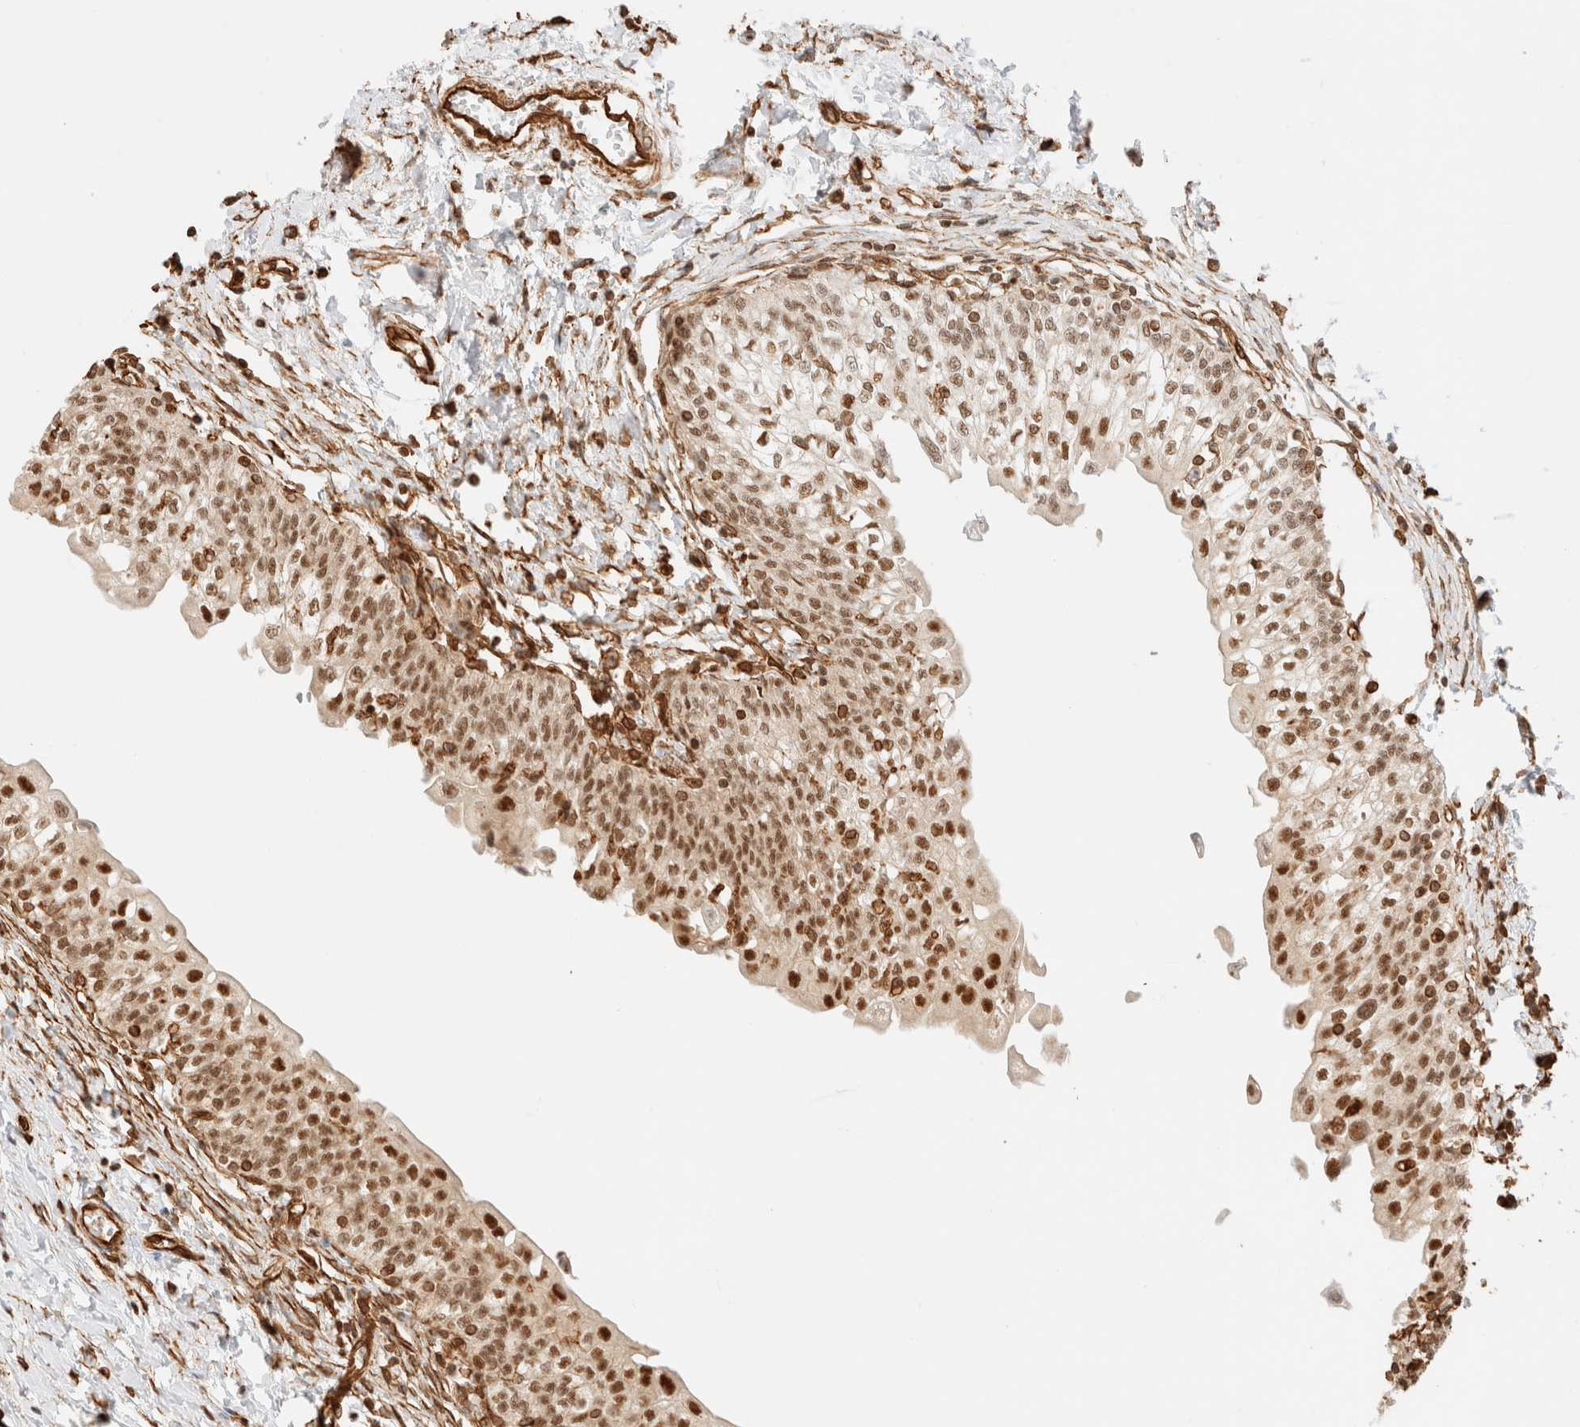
{"staining": {"intensity": "strong", "quantity": "25%-75%", "location": "nuclear"}, "tissue": "urinary bladder", "cell_type": "Urothelial cells", "image_type": "normal", "snomed": [{"axis": "morphology", "description": "Normal tissue, NOS"}, {"axis": "topography", "description": "Urinary bladder"}], "caption": "Approximately 25%-75% of urothelial cells in normal urinary bladder reveal strong nuclear protein staining as visualized by brown immunohistochemical staining.", "gene": "ARID5A", "patient": {"sex": "male", "age": 55}}